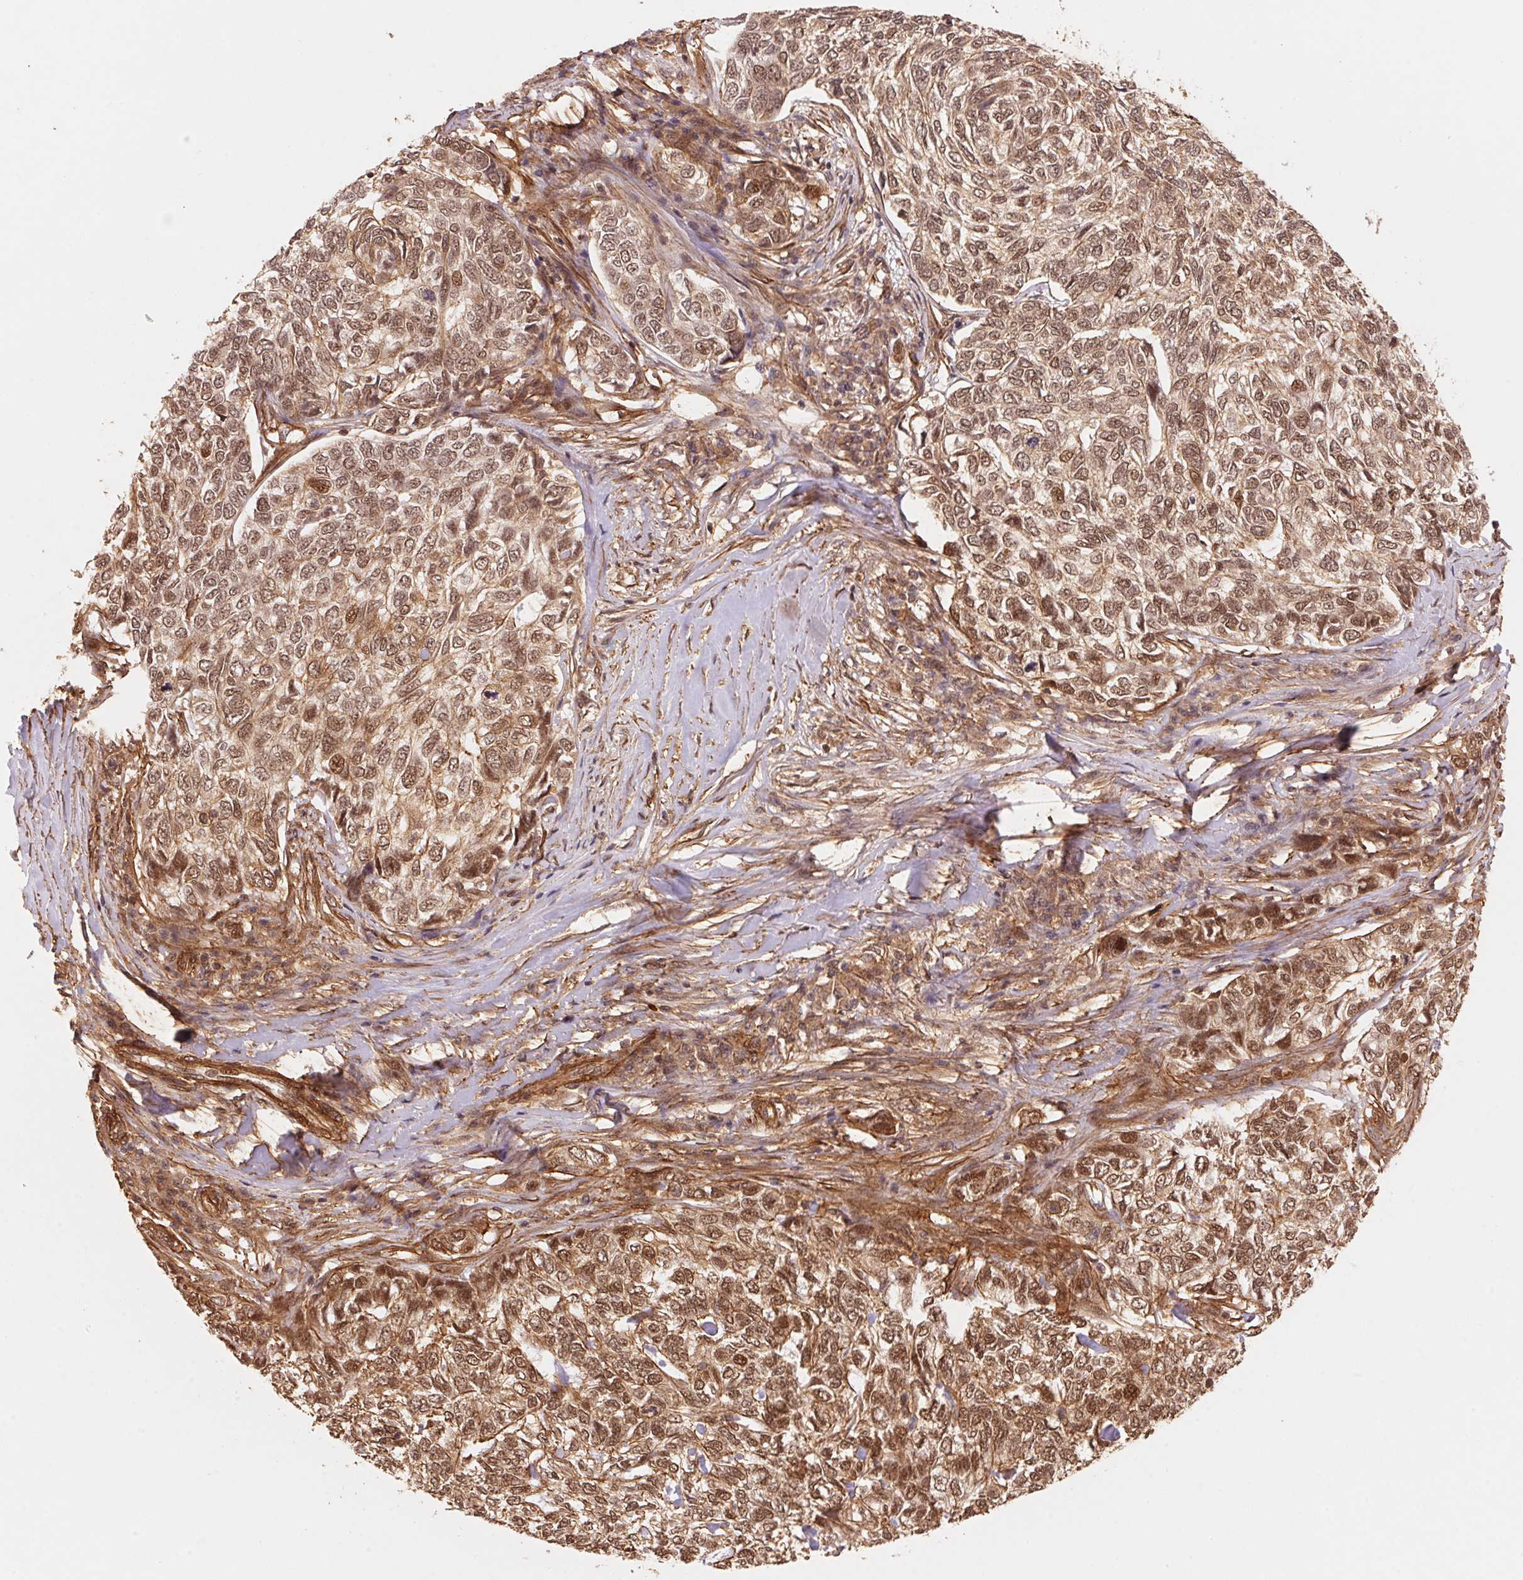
{"staining": {"intensity": "moderate", "quantity": ">75%", "location": "nuclear"}, "tissue": "skin cancer", "cell_type": "Tumor cells", "image_type": "cancer", "snomed": [{"axis": "morphology", "description": "Basal cell carcinoma"}, {"axis": "topography", "description": "Skin"}], "caption": "This image demonstrates IHC staining of basal cell carcinoma (skin), with medium moderate nuclear expression in about >75% of tumor cells.", "gene": "TNIP2", "patient": {"sex": "female", "age": 65}}